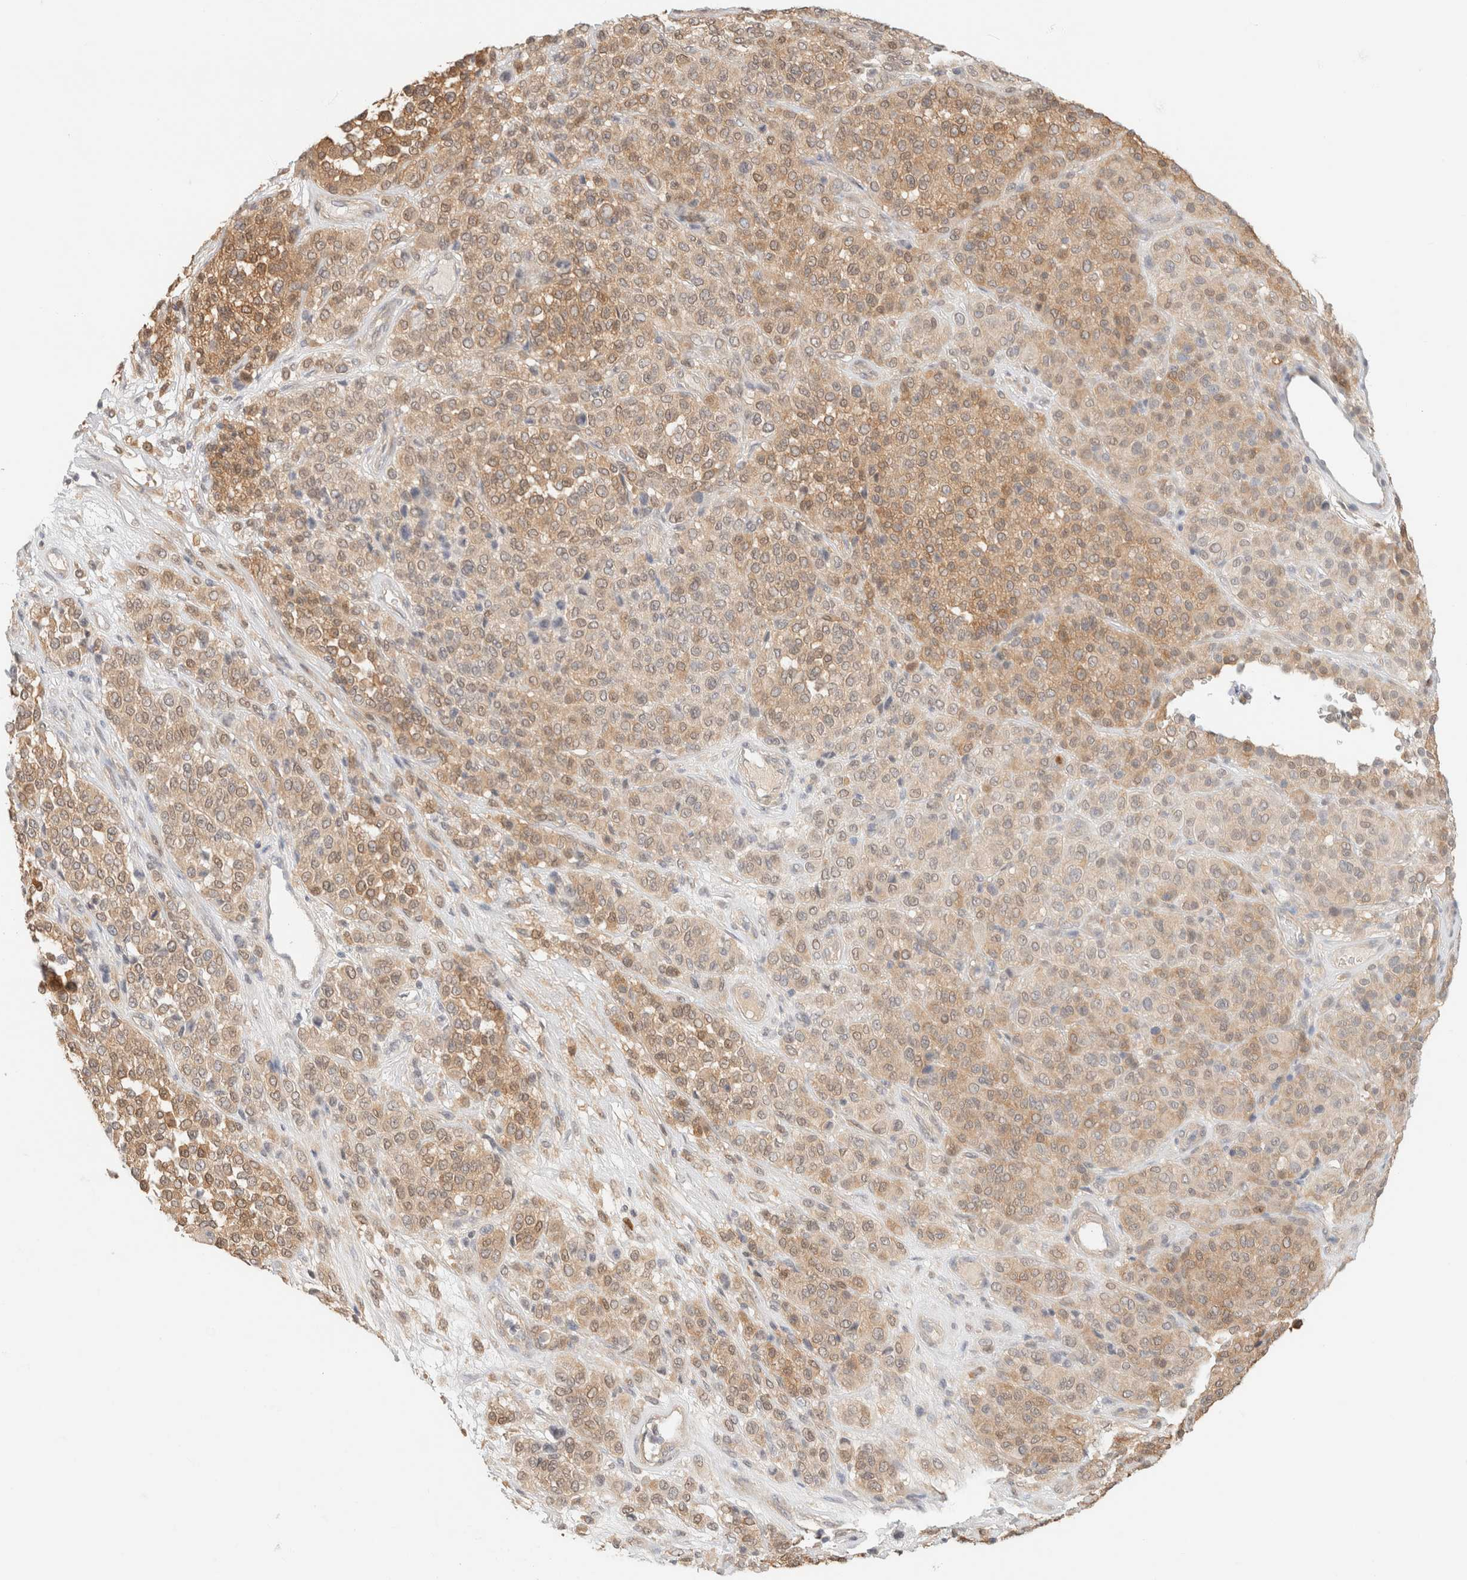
{"staining": {"intensity": "moderate", "quantity": ">75%", "location": "cytoplasmic/membranous"}, "tissue": "melanoma", "cell_type": "Tumor cells", "image_type": "cancer", "snomed": [{"axis": "morphology", "description": "Malignant melanoma, Metastatic site"}, {"axis": "topography", "description": "Pancreas"}], "caption": "This micrograph reveals IHC staining of human melanoma, with medium moderate cytoplasmic/membranous staining in about >75% of tumor cells.", "gene": "GPI", "patient": {"sex": "female", "age": 30}}